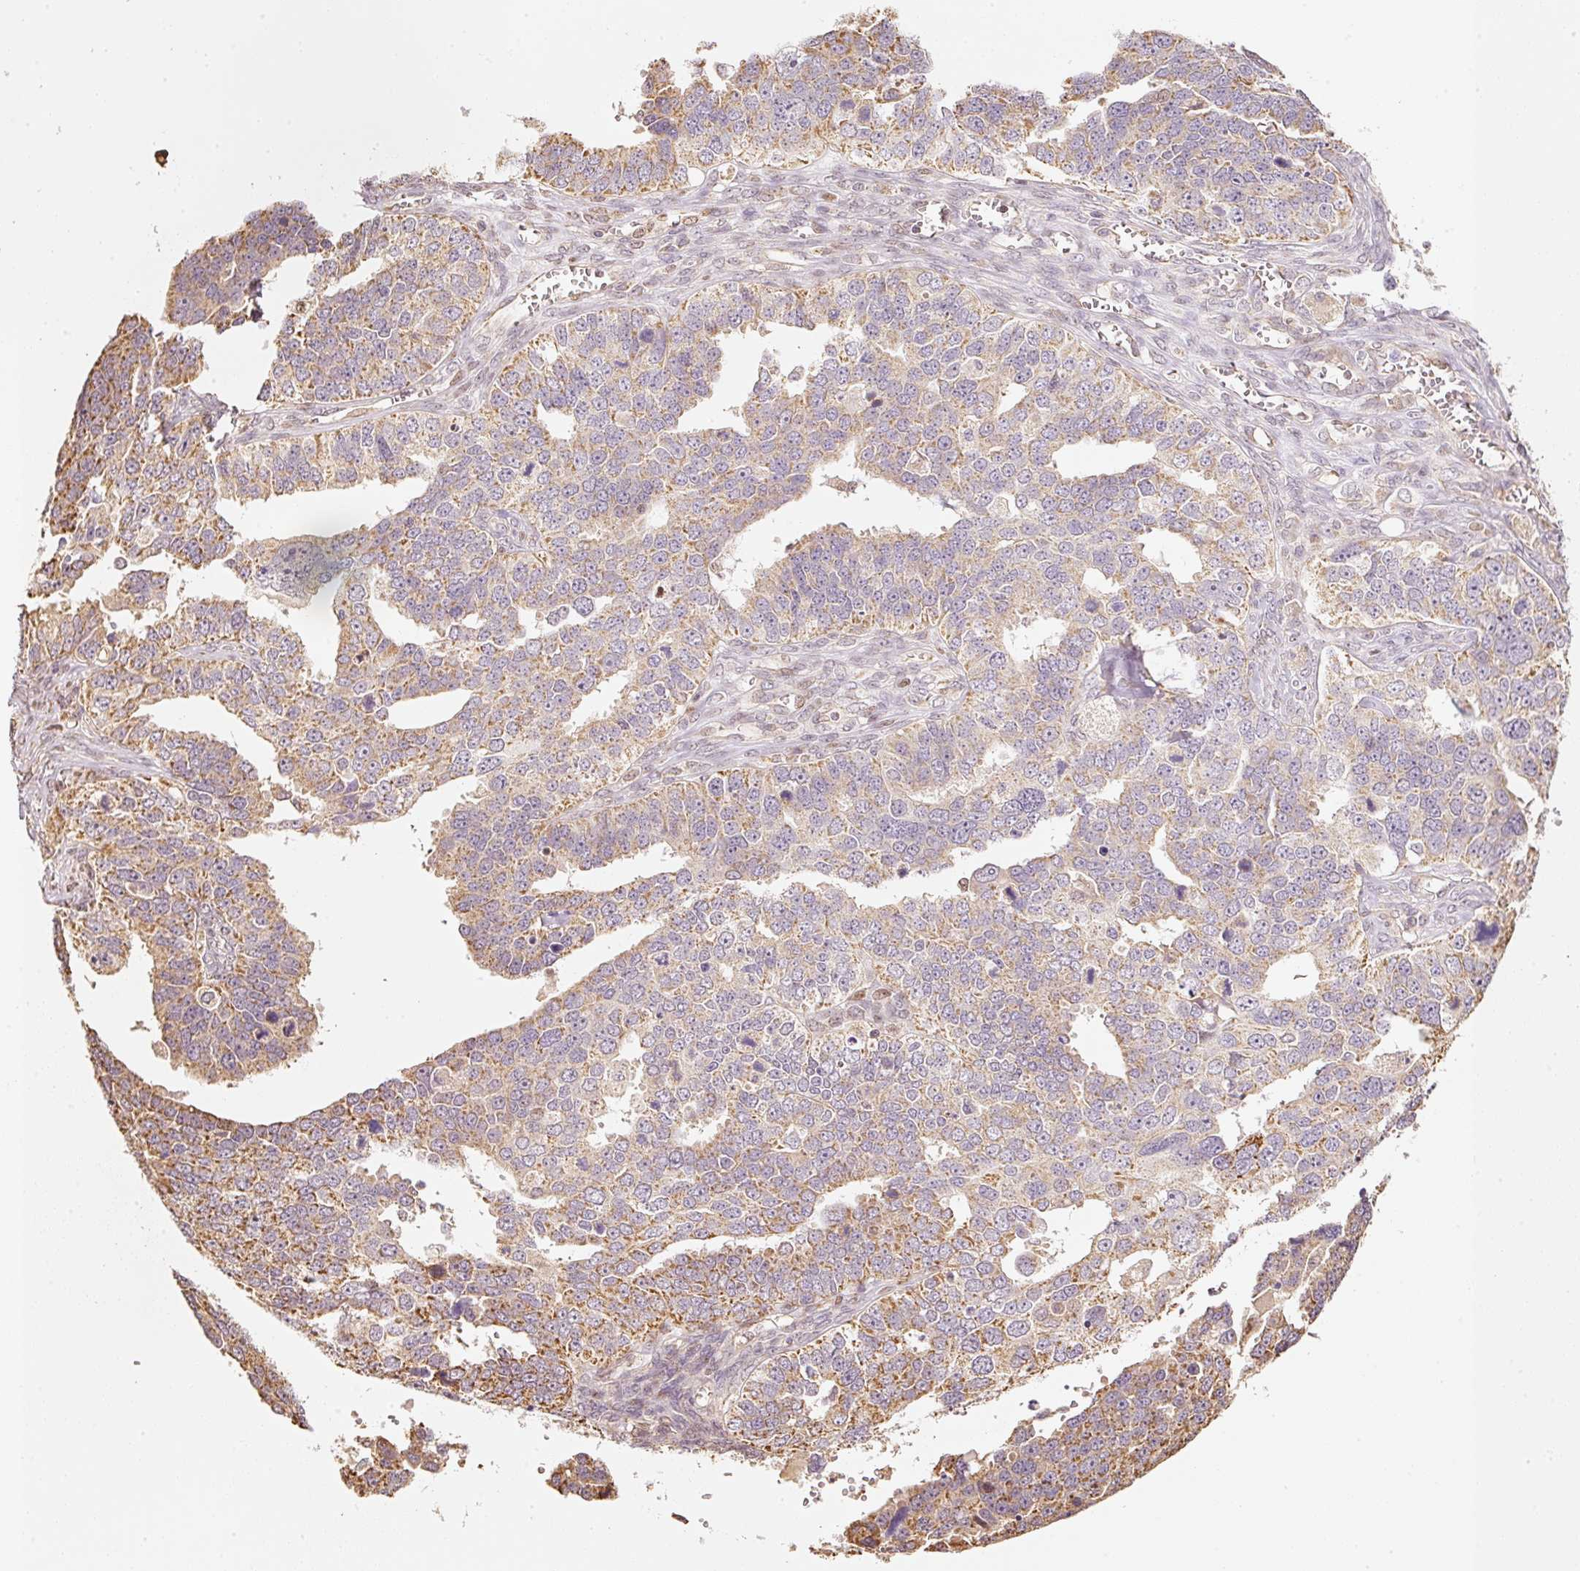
{"staining": {"intensity": "moderate", "quantity": "25%-75%", "location": "cytoplasmic/membranous"}, "tissue": "ovarian cancer", "cell_type": "Tumor cells", "image_type": "cancer", "snomed": [{"axis": "morphology", "description": "Cystadenocarcinoma, serous, NOS"}, {"axis": "topography", "description": "Ovary"}], "caption": "The immunohistochemical stain labels moderate cytoplasmic/membranous positivity in tumor cells of ovarian cancer tissue. The staining was performed using DAB, with brown indicating positive protein expression. Nuclei are stained blue with hematoxylin.", "gene": "RAB35", "patient": {"sex": "female", "age": 76}}